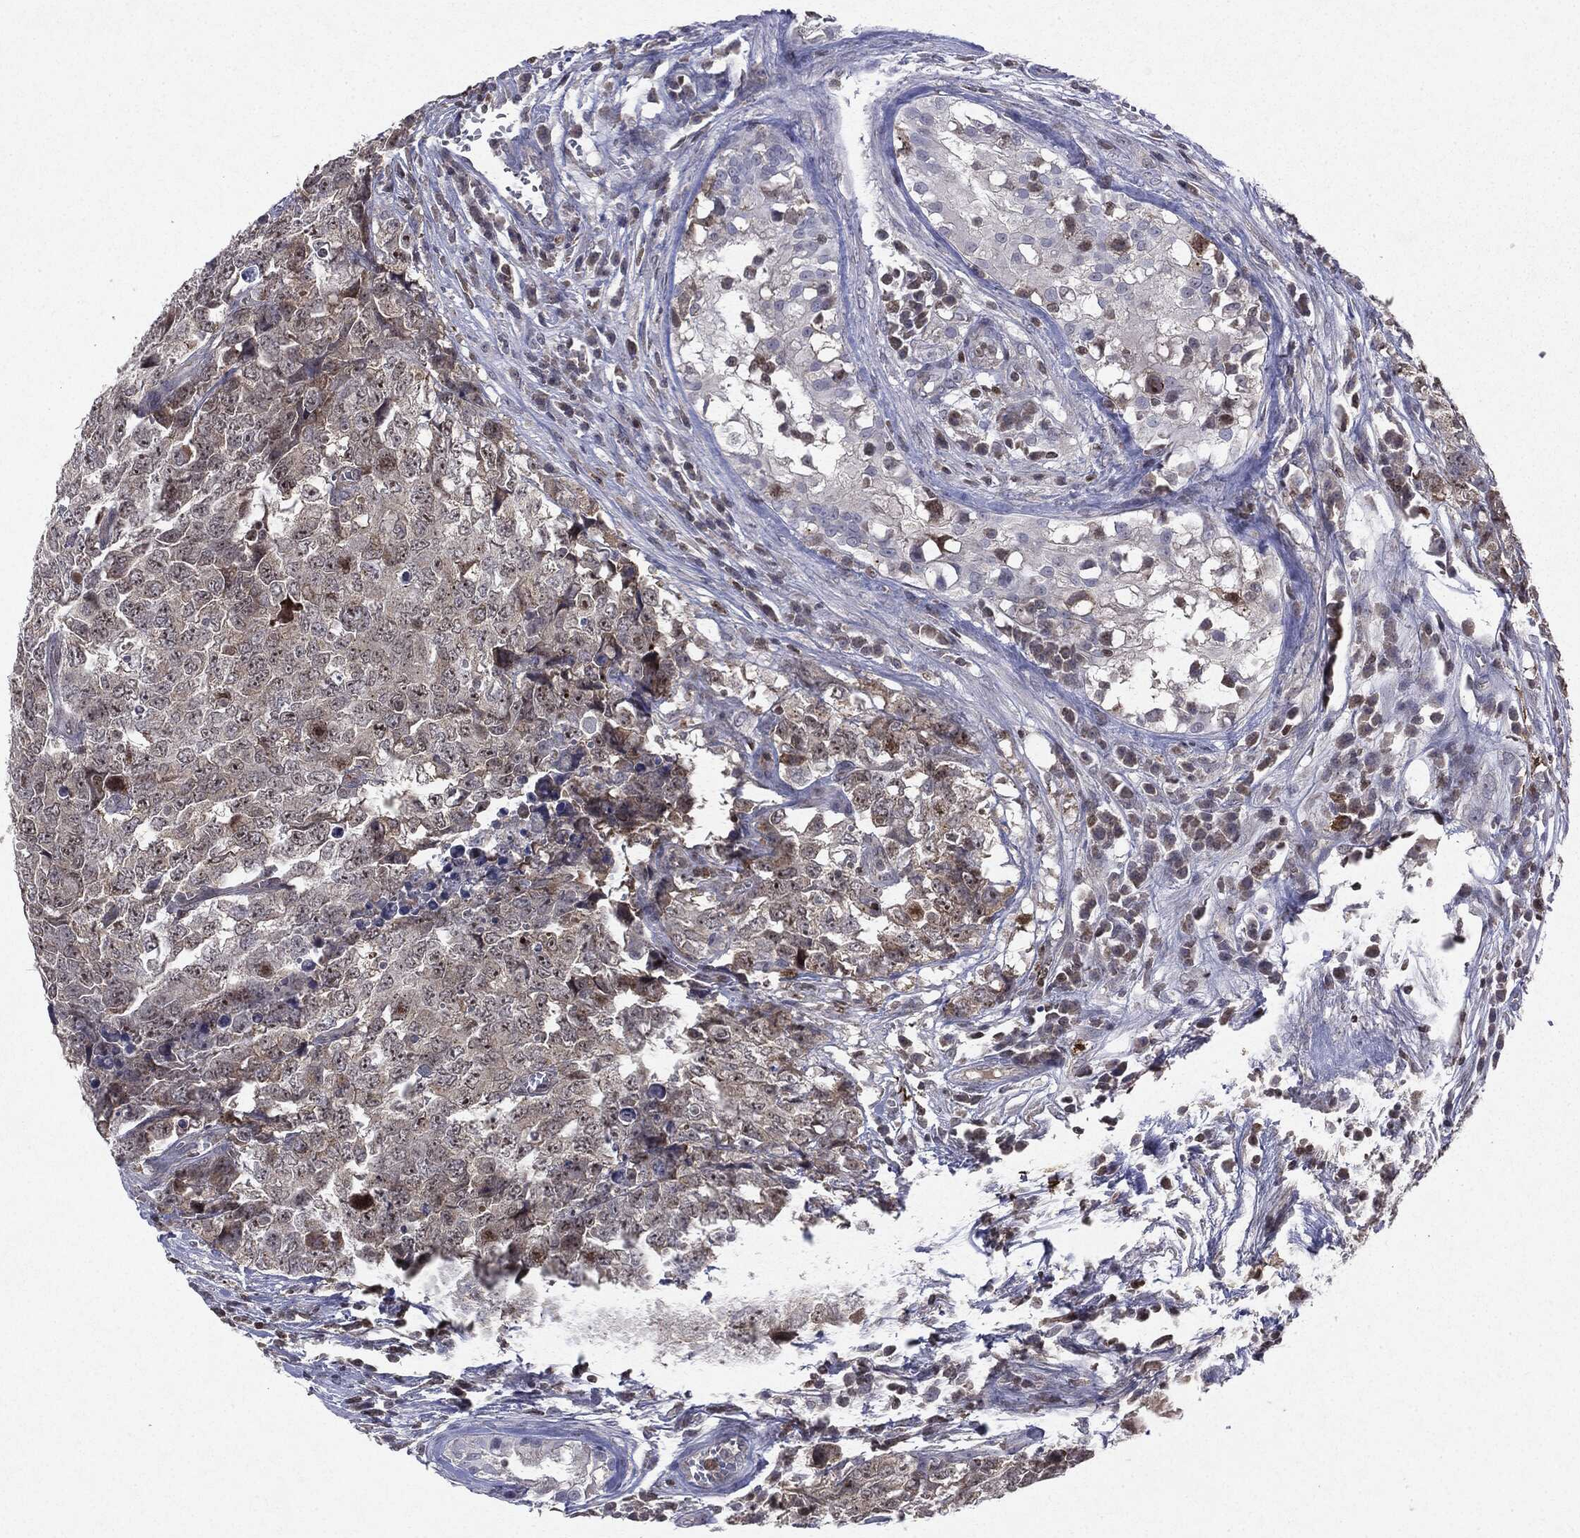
{"staining": {"intensity": "weak", "quantity": "<25%", "location": "cytoplasmic/membranous,nuclear"}, "tissue": "testis cancer", "cell_type": "Tumor cells", "image_type": "cancer", "snomed": [{"axis": "morphology", "description": "Carcinoma, Embryonal, NOS"}, {"axis": "topography", "description": "Testis"}], "caption": "DAB immunohistochemical staining of testis embryonal carcinoma demonstrates no significant expression in tumor cells. Brightfield microscopy of IHC stained with DAB (brown) and hematoxylin (blue), captured at high magnification.", "gene": "KIF2C", "patient": {"sex": "male", "age": 23}}